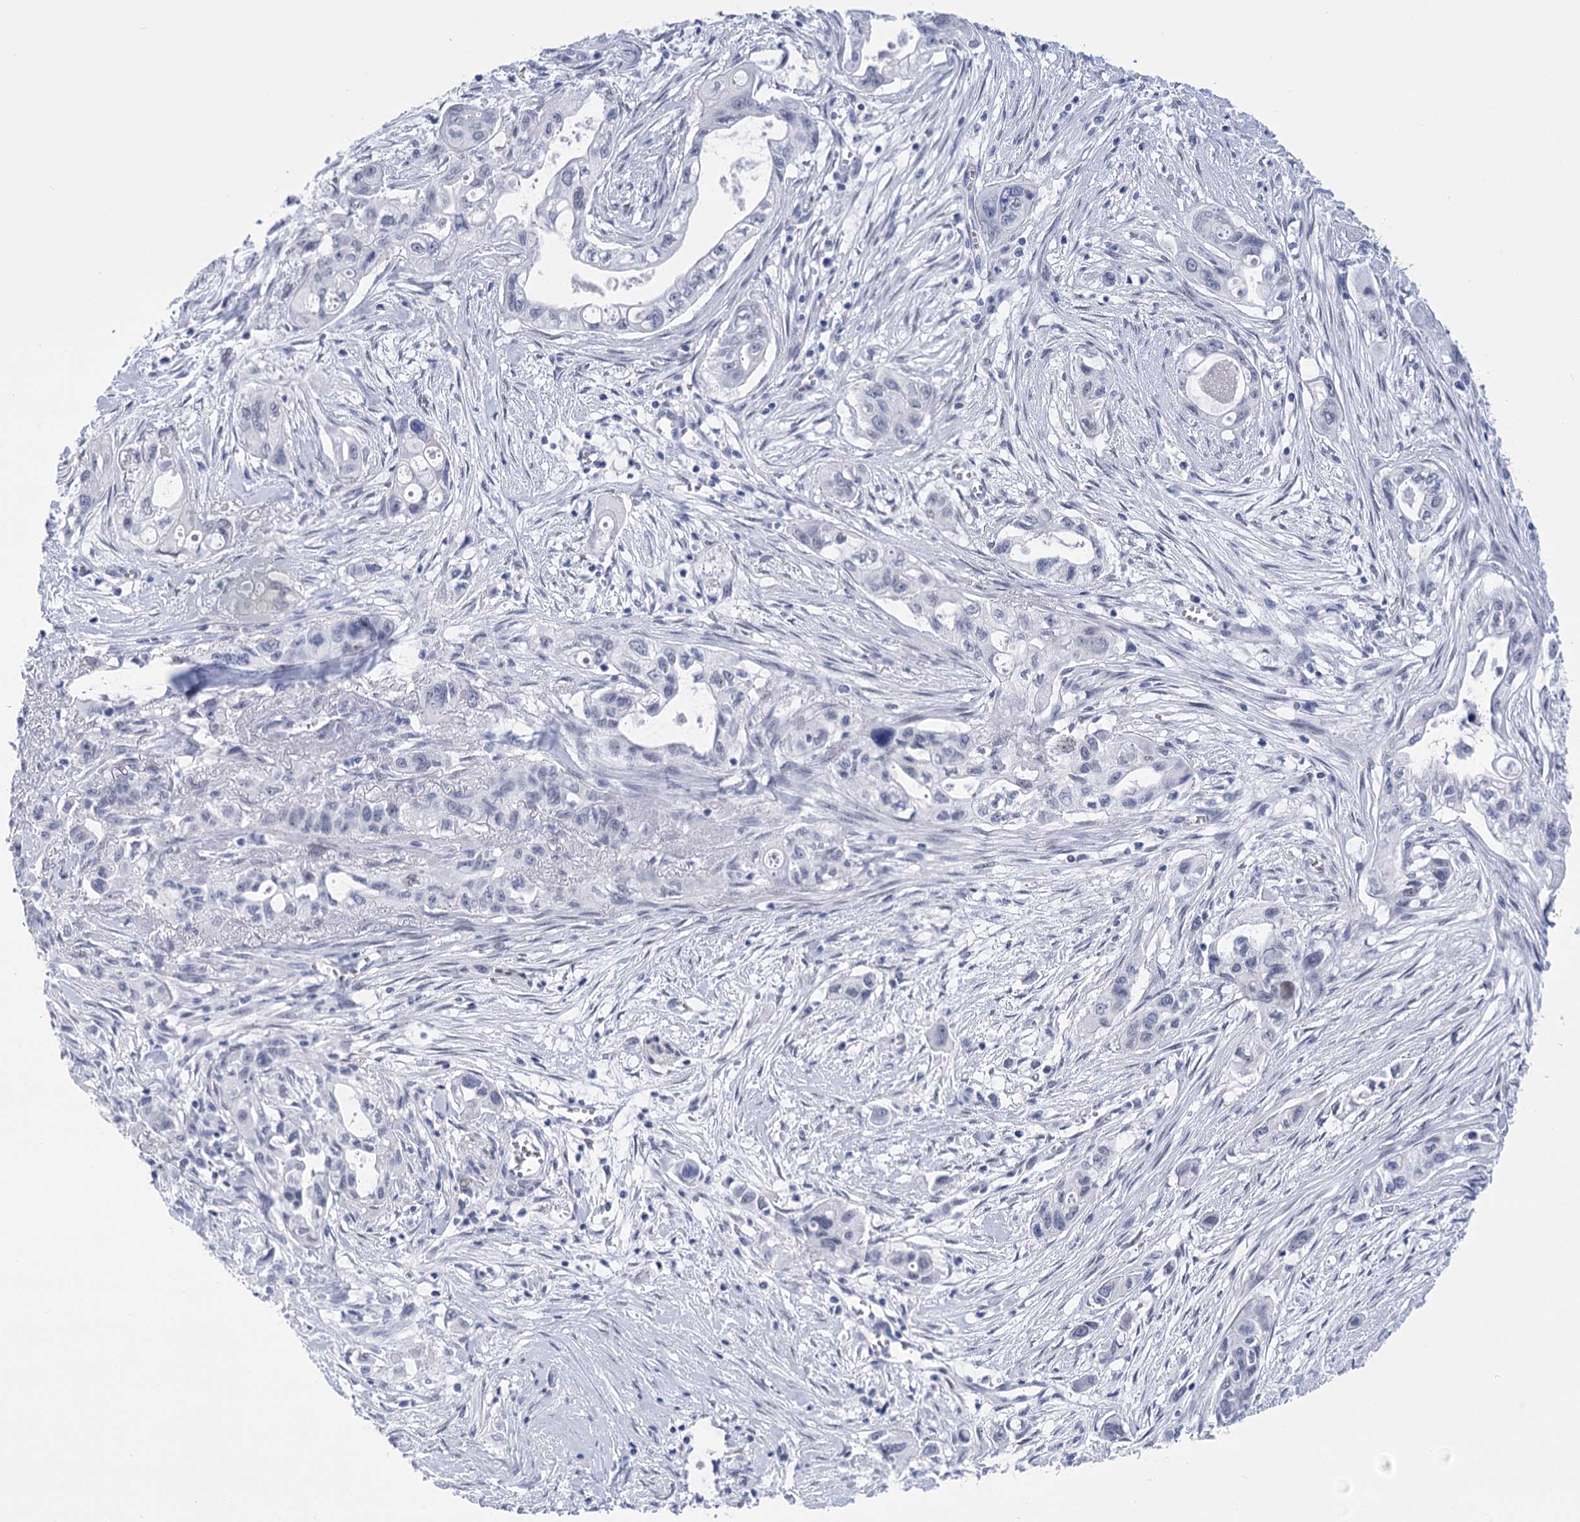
{"staining": {"intensity": "negative", "quantity": "none", "location": "none"}, "tissue": "pancreatic cancer", "cell_type": "Tumor cells", "image_type": "cancer", "snomed": [{"axis": "morphology", "description": "Adenocarcinoma, NOS"}, {"axis": "topography", "description": "Pancreas"}], "caption": "A high-resolution image shows immunohistochemistry (IHC) staining of pancreatic cancer, which demonstrates no significant expression in tumor cells.", "gene": "HORMAD1", "patient": {"sex": "male", "age": 75}}